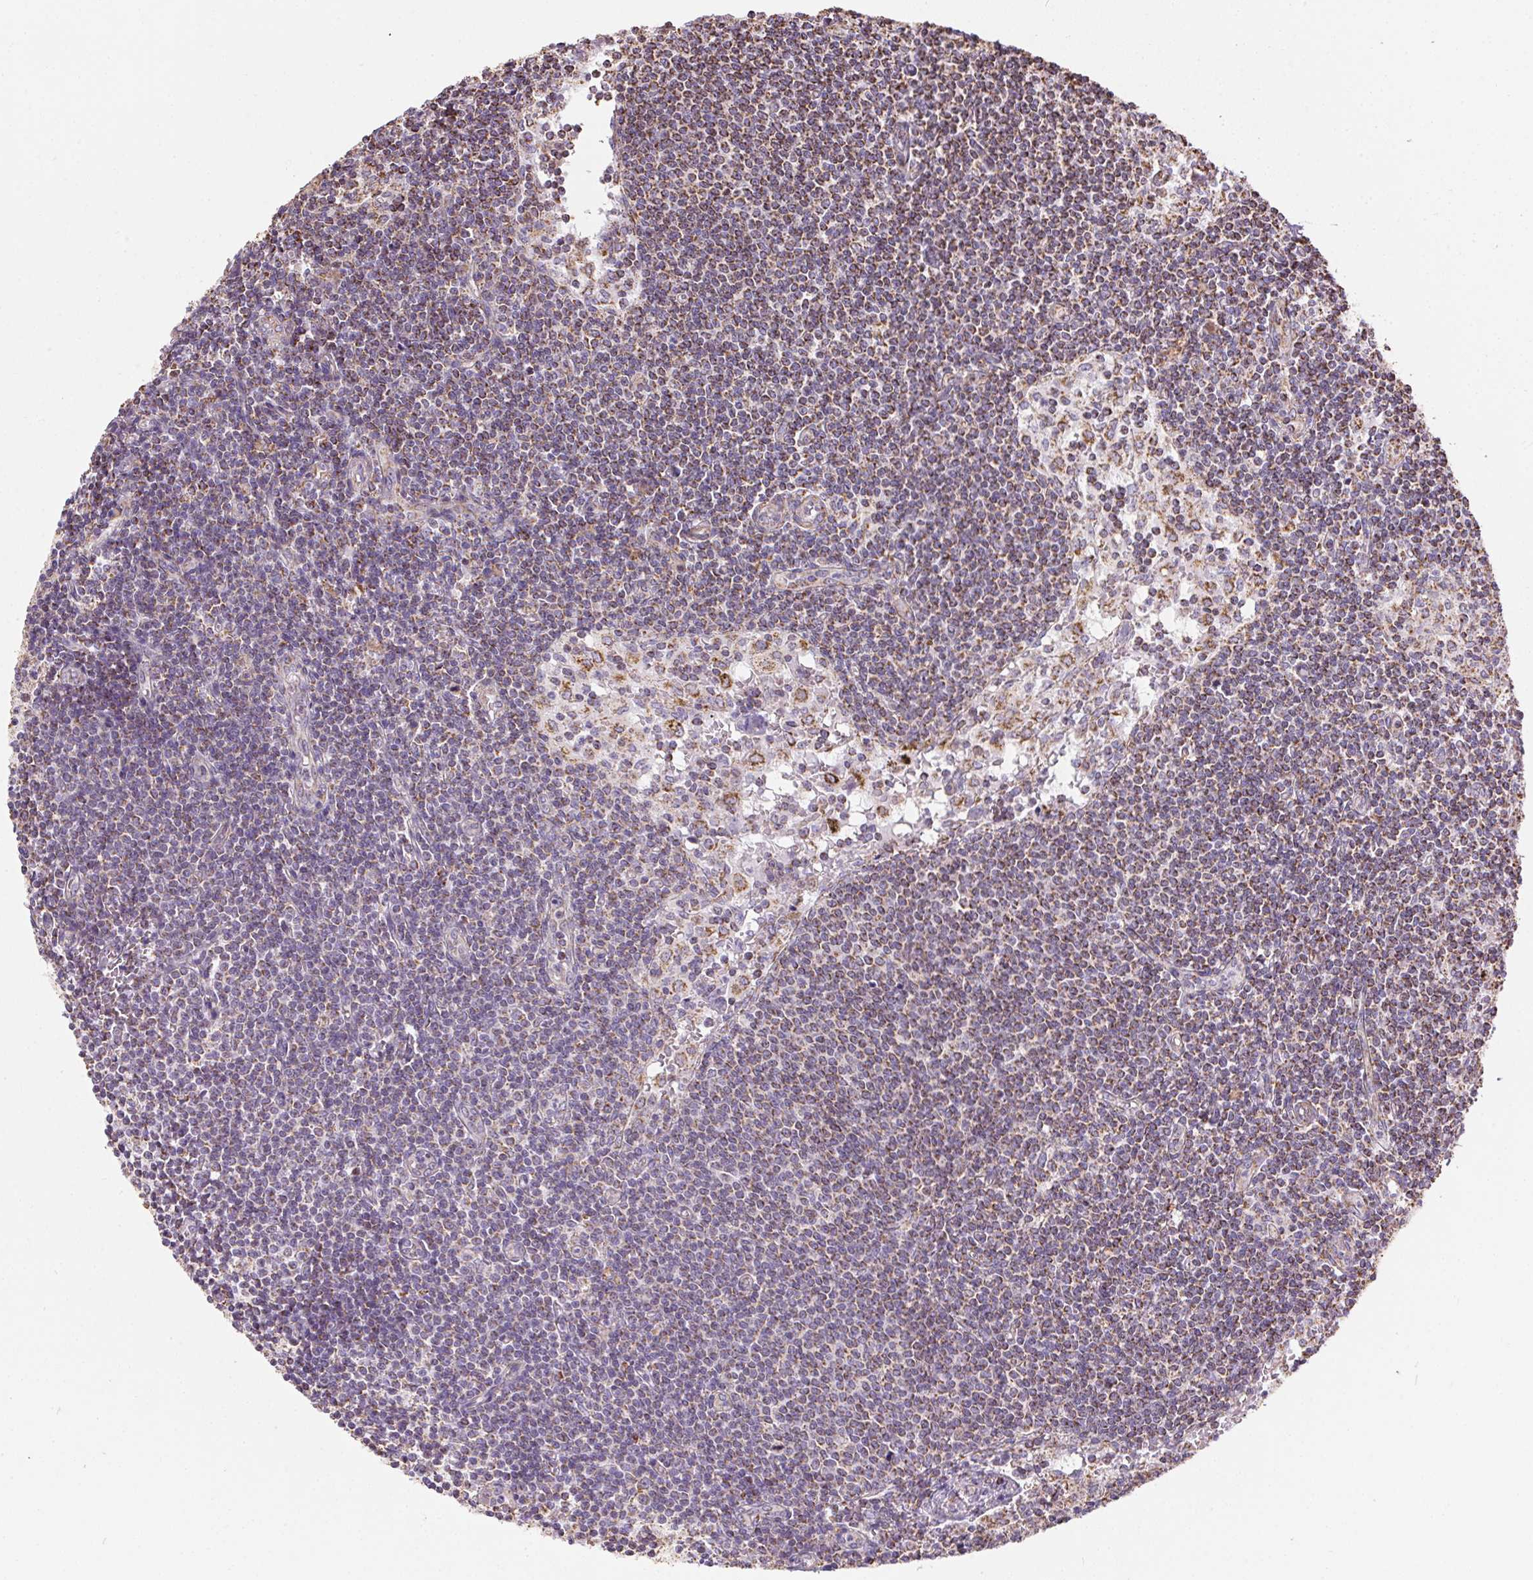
{"staining": {"intensity": "moderate", "quantity": "25%-75%", "location": "cytoplasmic/membranous"}, "tissue": "lymph node", "cell_type": "Germinal center cells", "image_type": "normal", "snomed": [{"axis": "morphology", "description": "Normal tissue, NOS"}, {"axis": "topography", "description": "Lymph node"}], "caption": "Immunohistochemistry (IHC) histopathology image of normal human lymph node stained for a protein (brown), which exhibits medium levels of moderate cytoplasmic/membranous staining in approximately 25%-75% of germinal center cells.", "gene": "MAPK11", "patient": {"sex": "female", "age": 69}}